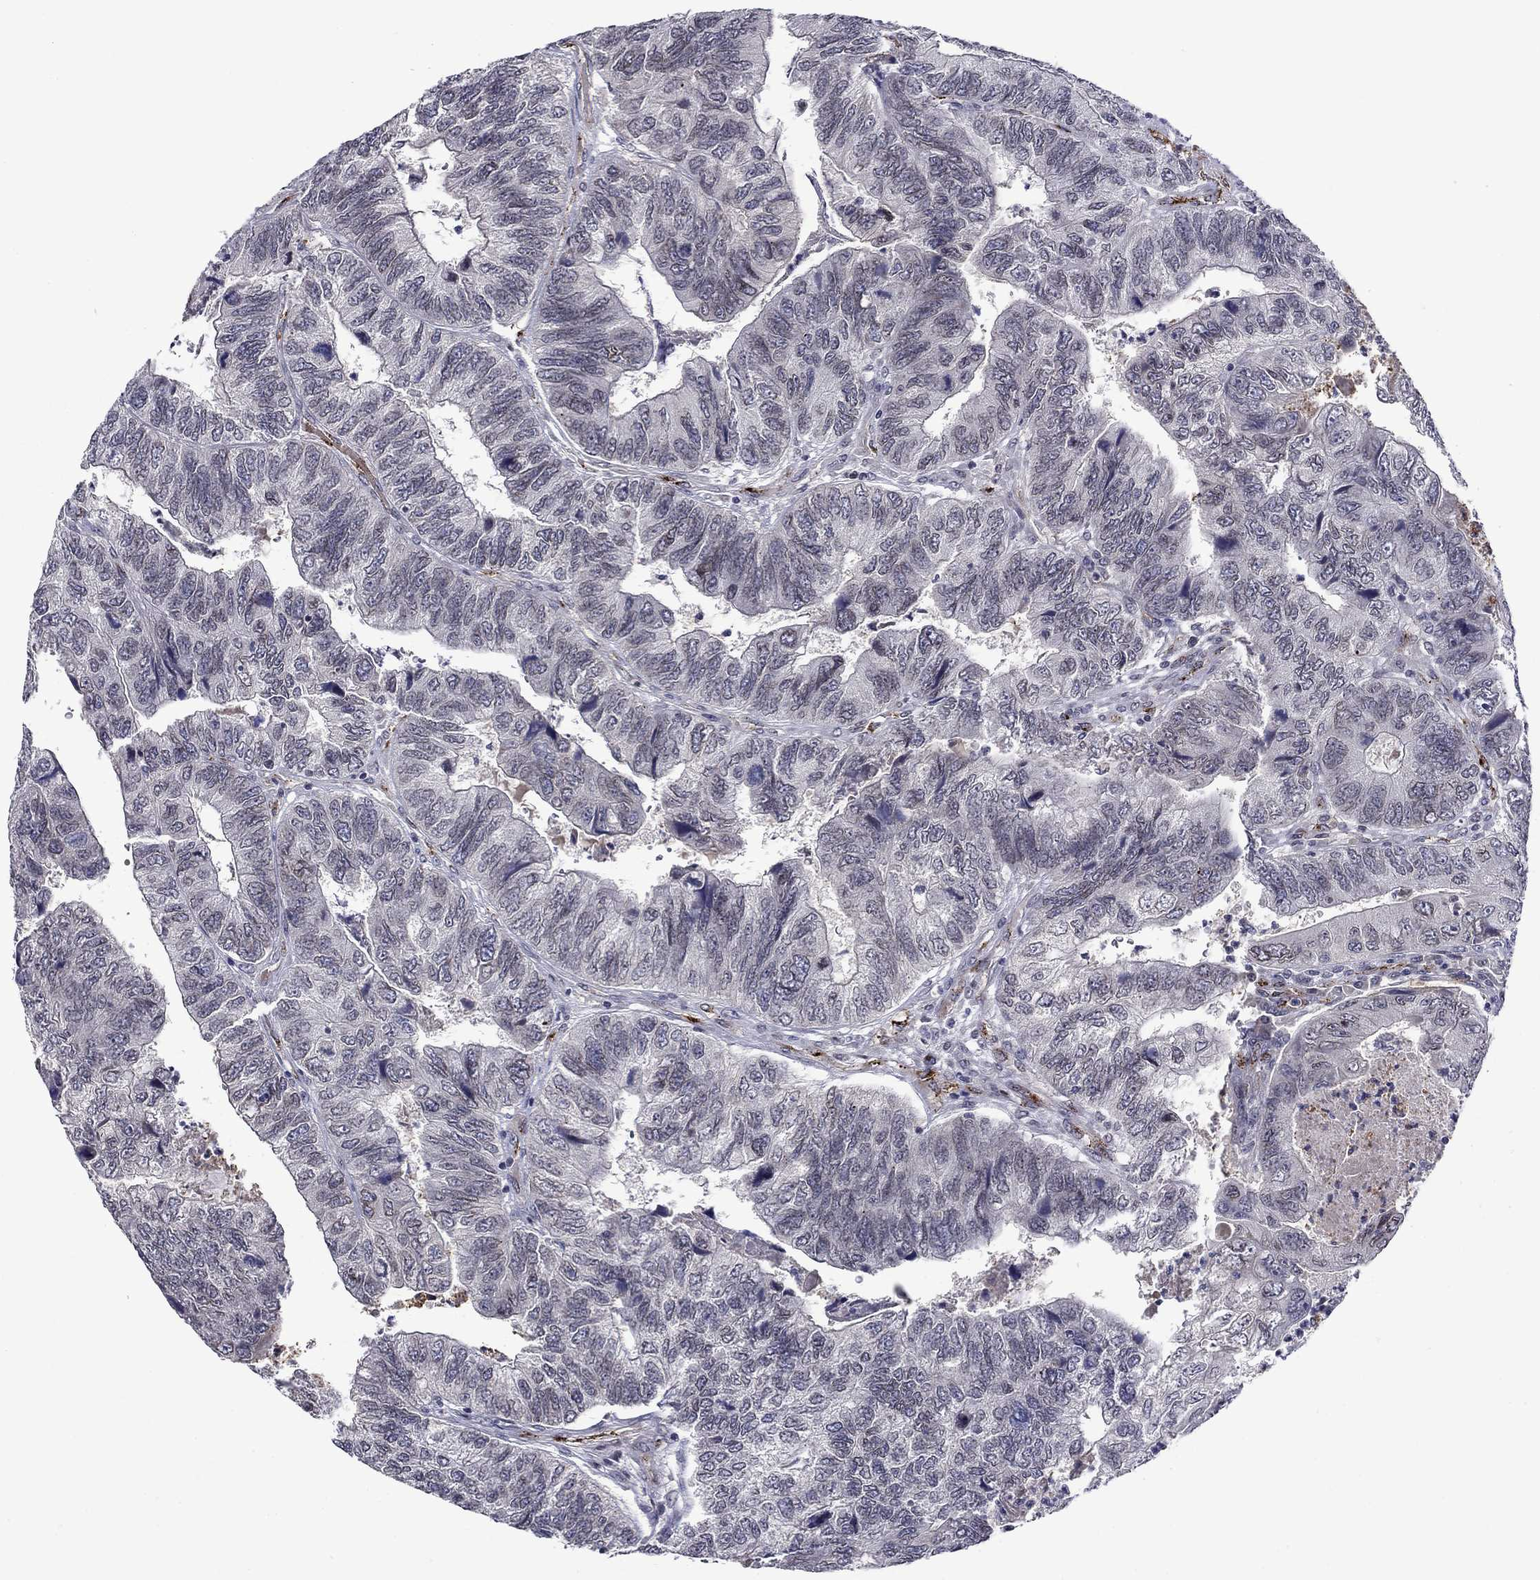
{"staining": {"intensity": "negative", "quantity": "none", "location": "none"}, "tissue": "colorectal cancer", "cell_type": "Tumor cells", "image_type": "cancer", "snomed": [{"axis": "morphology", "description": "Adenocarcinoma, NOS"}, {"axis": "topography", "description": "Colon"}], "caption": "There is no significant staining in tumor cells of colorectal adenocarcinoma.", "gene": "SLITRK1", "patient": {"sex": "female", "age": 67}}